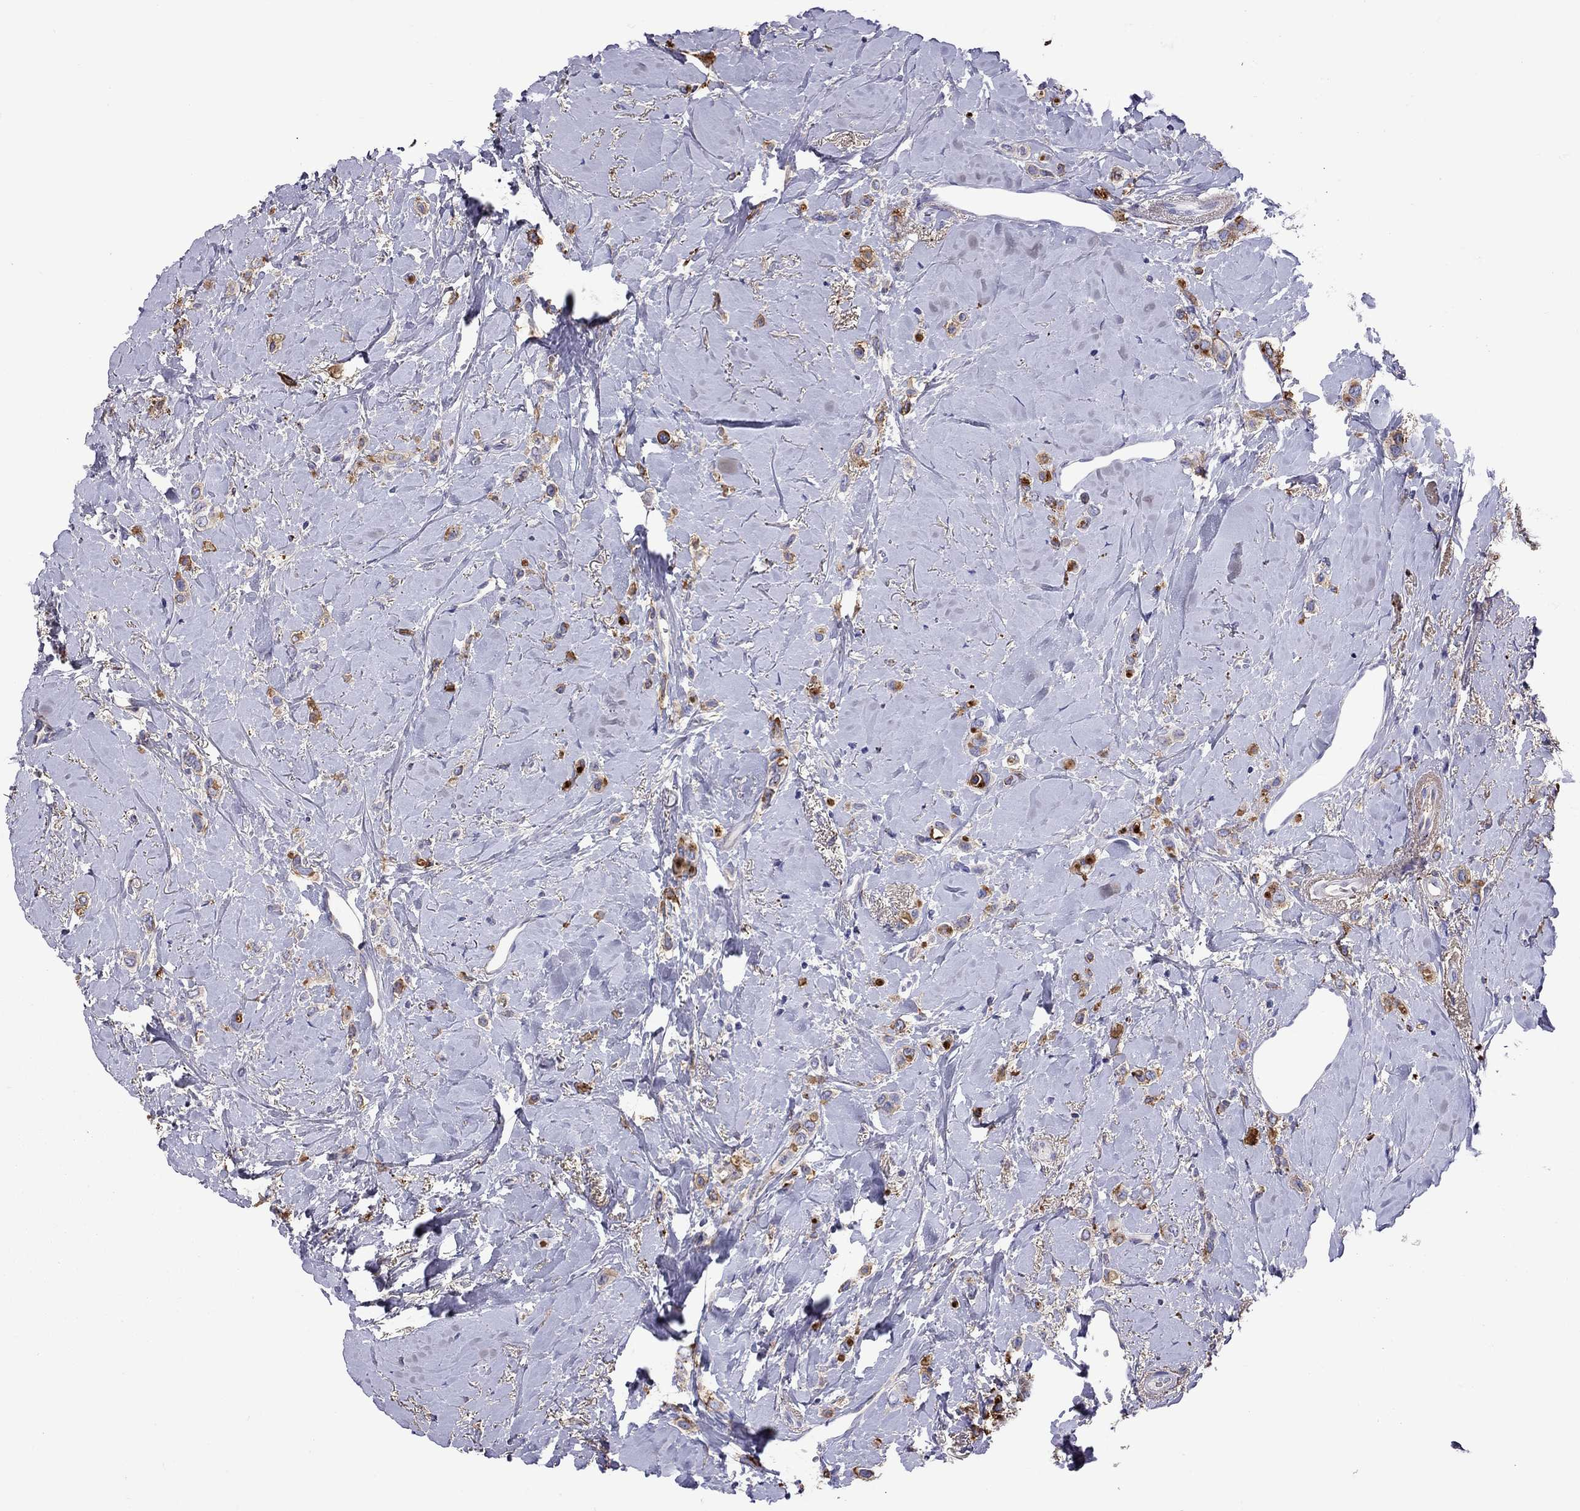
{"staining": {"intensity": "strong", "quantity": "25%-75%", "location": "cytoplasmic/membranous"}, "tissue": "breast cancer", "cell_type": "Tumor cells", "image_type": "cancer", "snomed": [{"axis": "morphology", "description": "Lobular carcinoma"}, {"axis": "topography", "description": "Breast"}], "caption": "The immunohistochemical stain highlights strong cytoplasmic/membranous staining in tumor cells of lobular carcinoma (breast) tissue. The protein of interest is stained brown, and the nuclei are stained in blue (DAB (3,3'-diaminobenzidine) IHC with brightfield microscopy, high magnification).", "gene": "SERPINA3", "patient": {"sex": "female", "age": 66}}